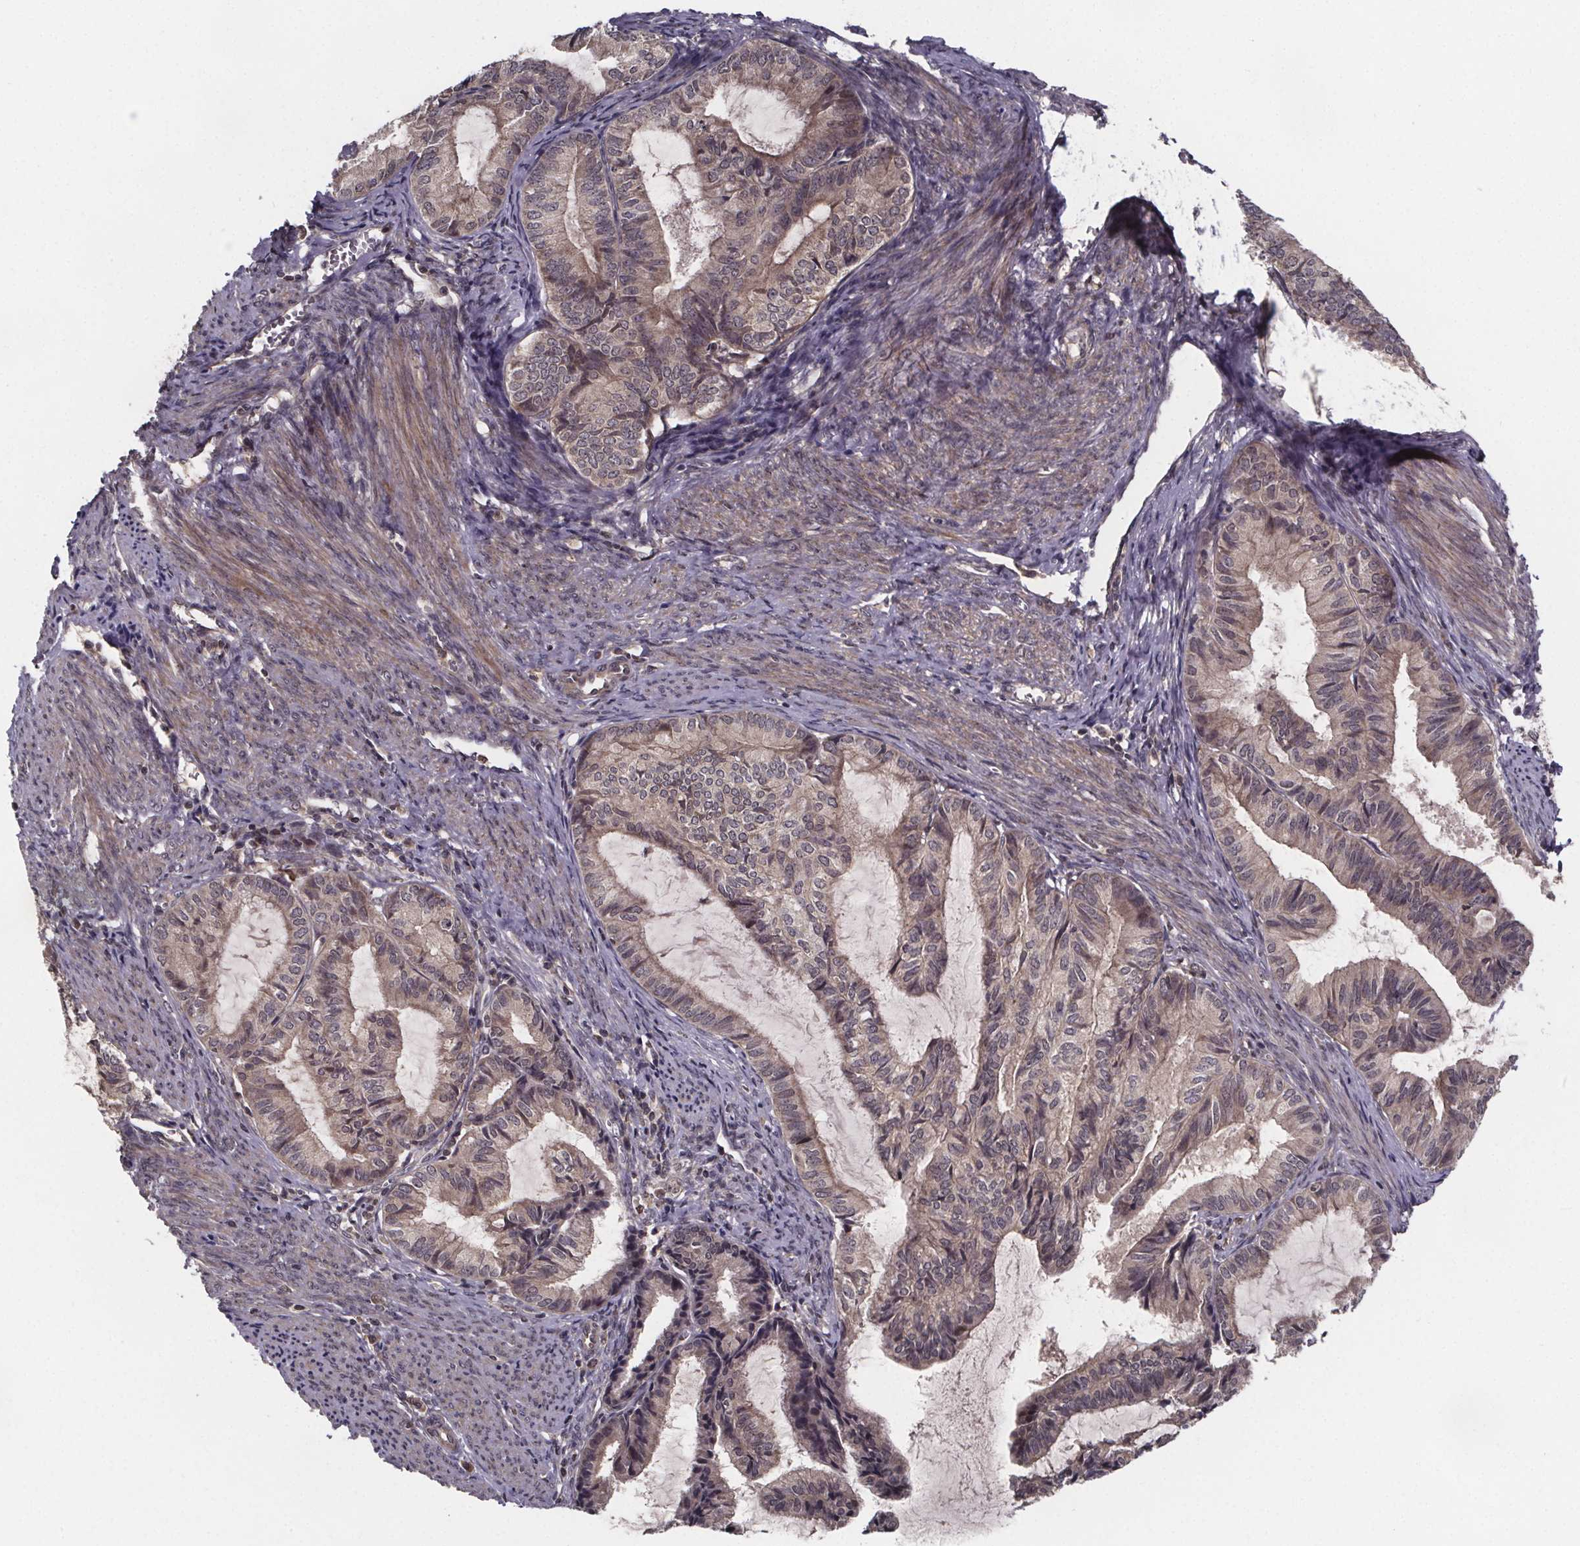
{"staining": {"intensity": "weak", "quantity": ">75%", "location": "cytoplasmic/membranous,nuclear"}, "tissue": "endometrial cancer", "cell_type": "Tumor cells", "image_type": "cancer", "snomed": [{"axis": "morphology", "description": "Adenocarcinoma, NOS"}, {"axis": "topography", "description": "Endometrium"}], "caption": "Brown immunohistochemical staining in adenocarcinoma (endometrial) reveals weak cytoplasmic/membranous and nuclear expression in about >75% of tumor cells. Nuclei are stained in blue.", "gene": "FN3KRP", "patient": {"sex": "female", "age": 86}}